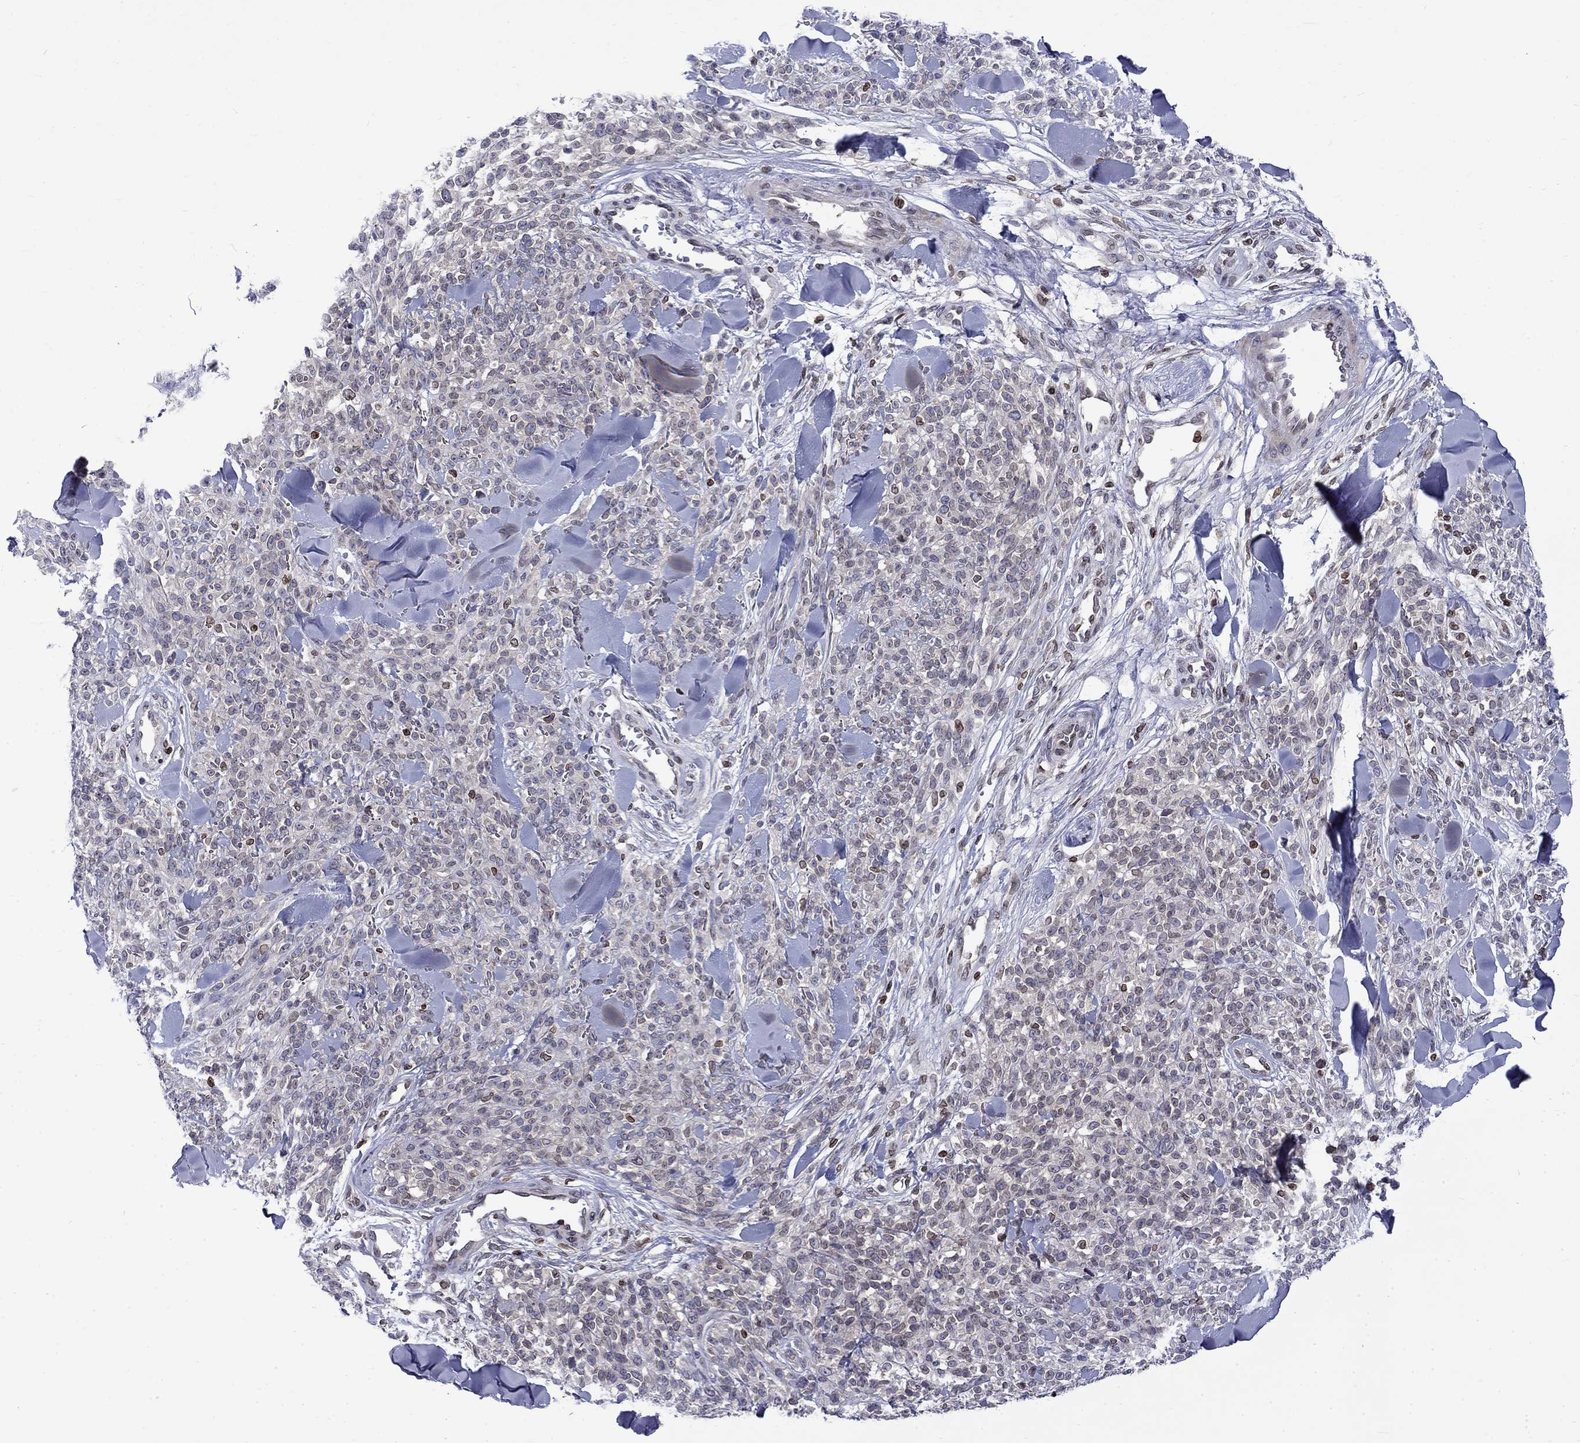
{"staining": {"intensity": "moderate", "quantity": "<25%", "location": "cytoplasmic/membranous,nuclear"}, "tissue": "melanoma", "cell_type": "Tumor cells", "image_type": "cancer", "snomed": [{"axis": "morphology", "description": "Malignant melanoma, NOS"}, {"axis": "topography", "description": "Skin"}, {"axis": "topography", "description": "Skin of trunk"}], "caption": "Moderate cytoplasmic/membranous and nuclear staining for a protein is seen in about <25% of tumor cells of melanoma using immunohistochemistry.", "gene": "SLA", "patient": {"sex": "male", "age": 74}}